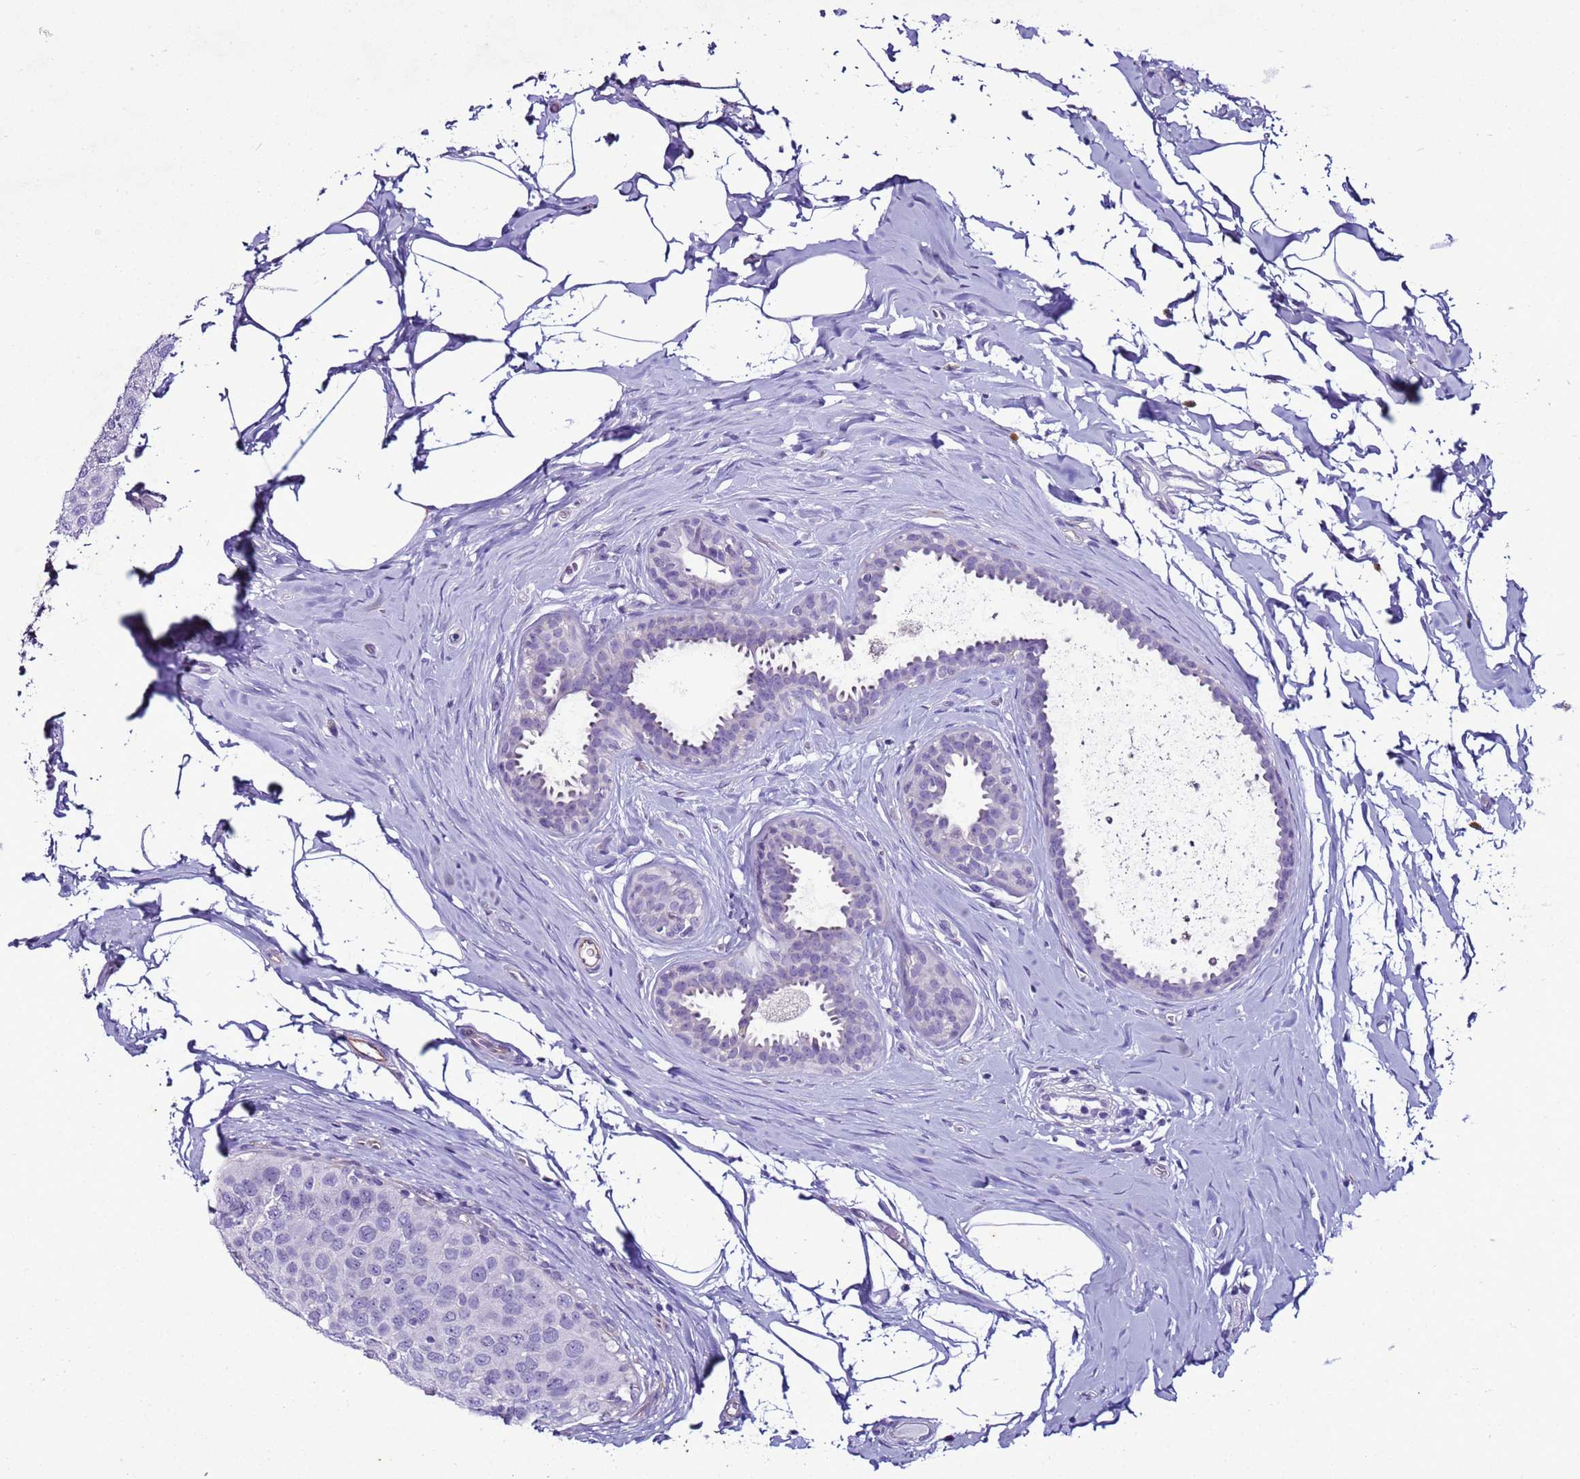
{"staining": {"intensity": "negative", "quantity": "none", "location": "none"}, "tissue": "breast cancer", "cell_type": "Tumor cells", "image_type": "cancer", "snomed": [{"axis": "morphology", "description": "Duct carcinoma"}, {"axis": "topography", "description": "Breast"}], "caption": "This is a histopathology image of IHC staining of breast cancer (infiltrating ductal carcinoma), which shows no staining in tumor cells. (DAB IHC visualized using brightfield microscopy, high magnification).", "gene": "LRRC10B", "patient": {"sex": "female", "age": 55}}